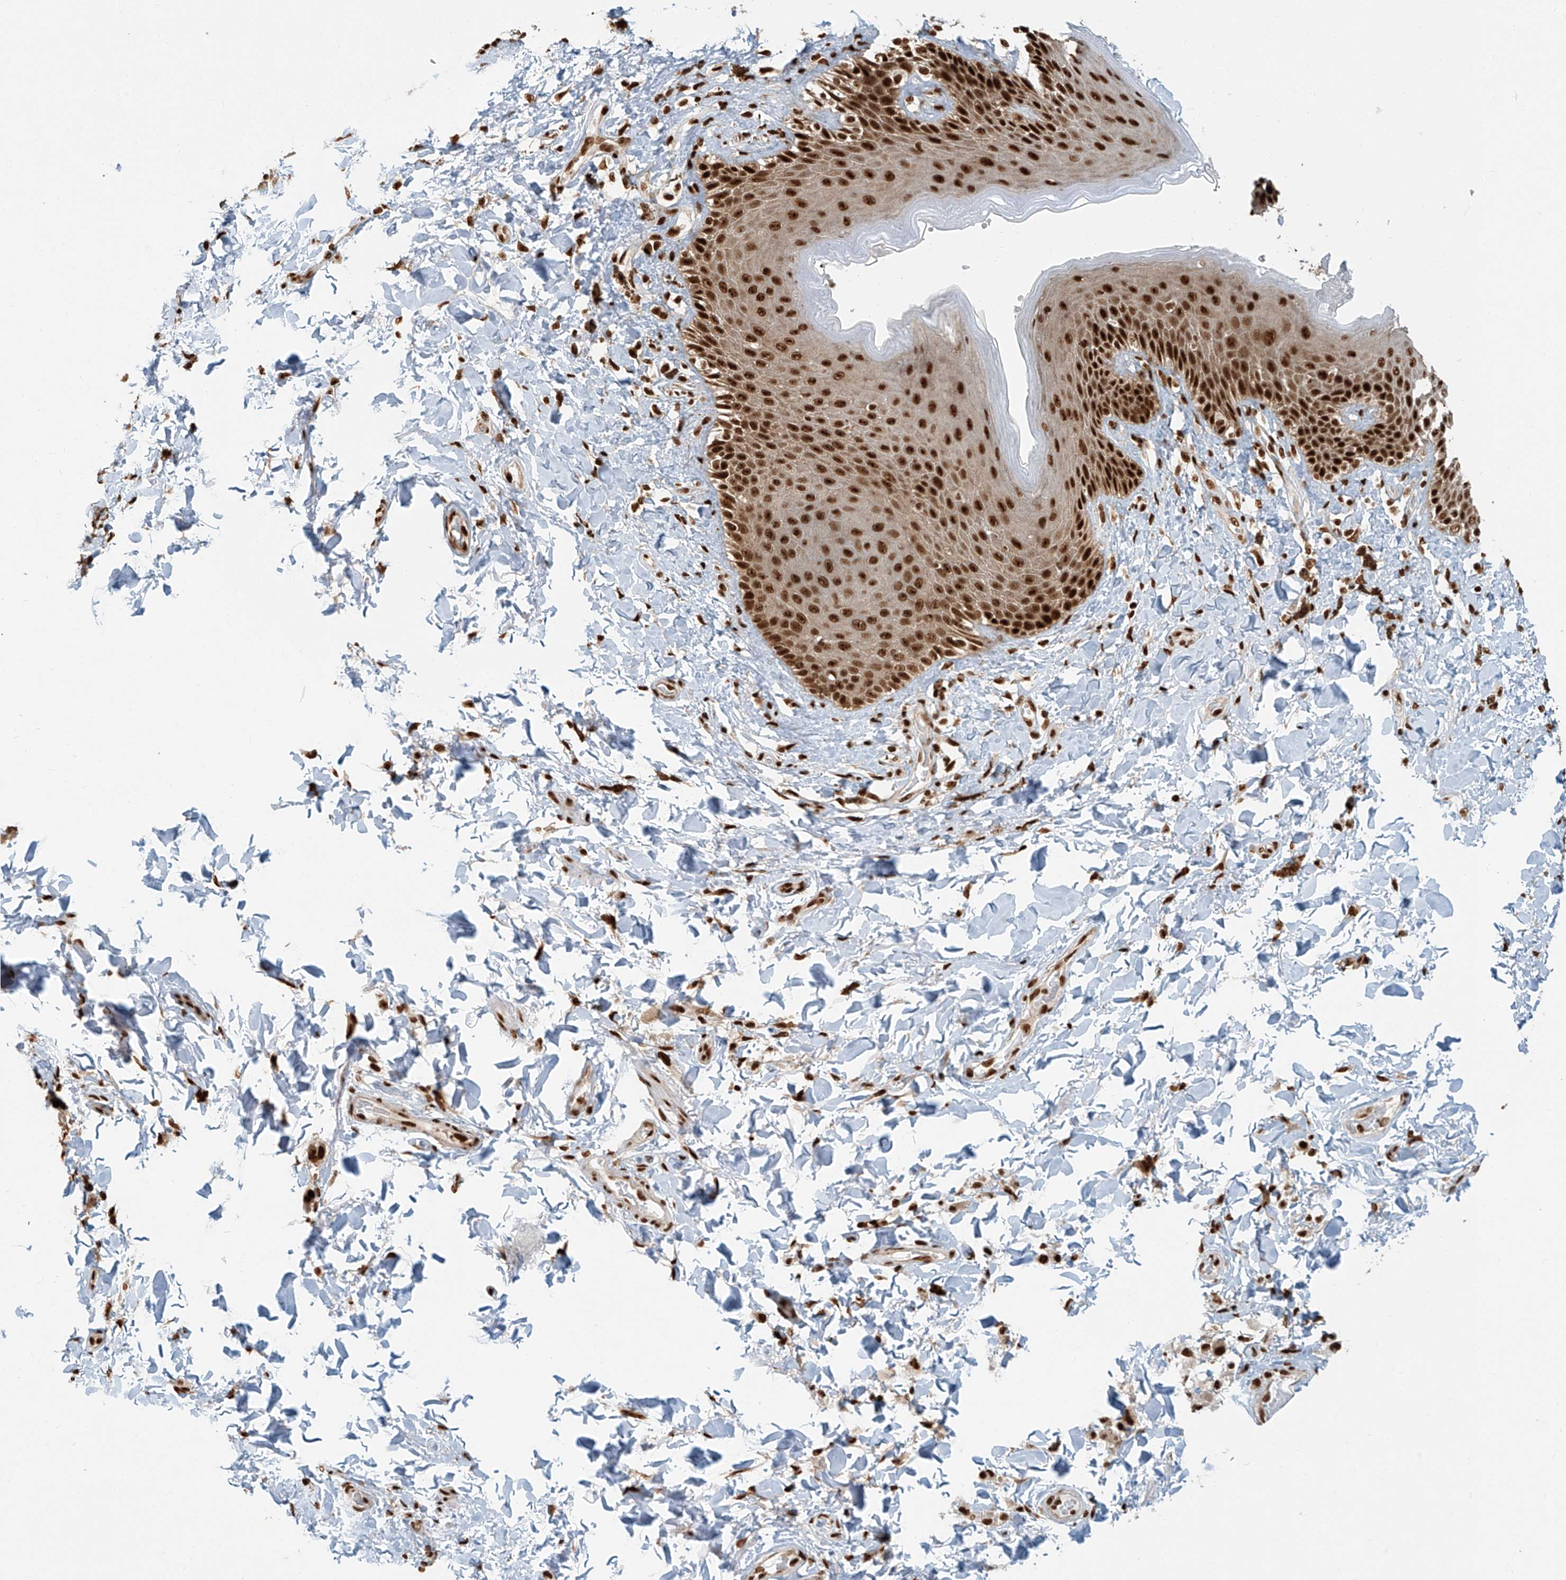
{"staining": {"intensity": "strong", "quantity": ">75%", "location": "nuclear"}, "tissue": "skin", "cell_type": "Epidermal cells", "image_type": "normal", "snomed": [{"axis": "morphology", "description": "Normal tissue, NOS"}, {"axis": "topography", "description": "Anal"}], "caption": "Immunohistochemistry micrograph of unremarkable skin: human skin stained using immunohistochemistry demonstrates high levels of strong protein expression localized specifically in the nuclear of epidermal cells, appearing as a nuclear brown color.", "gene": "FAM193B", "patient": {"sex": "female", "age": 78}}